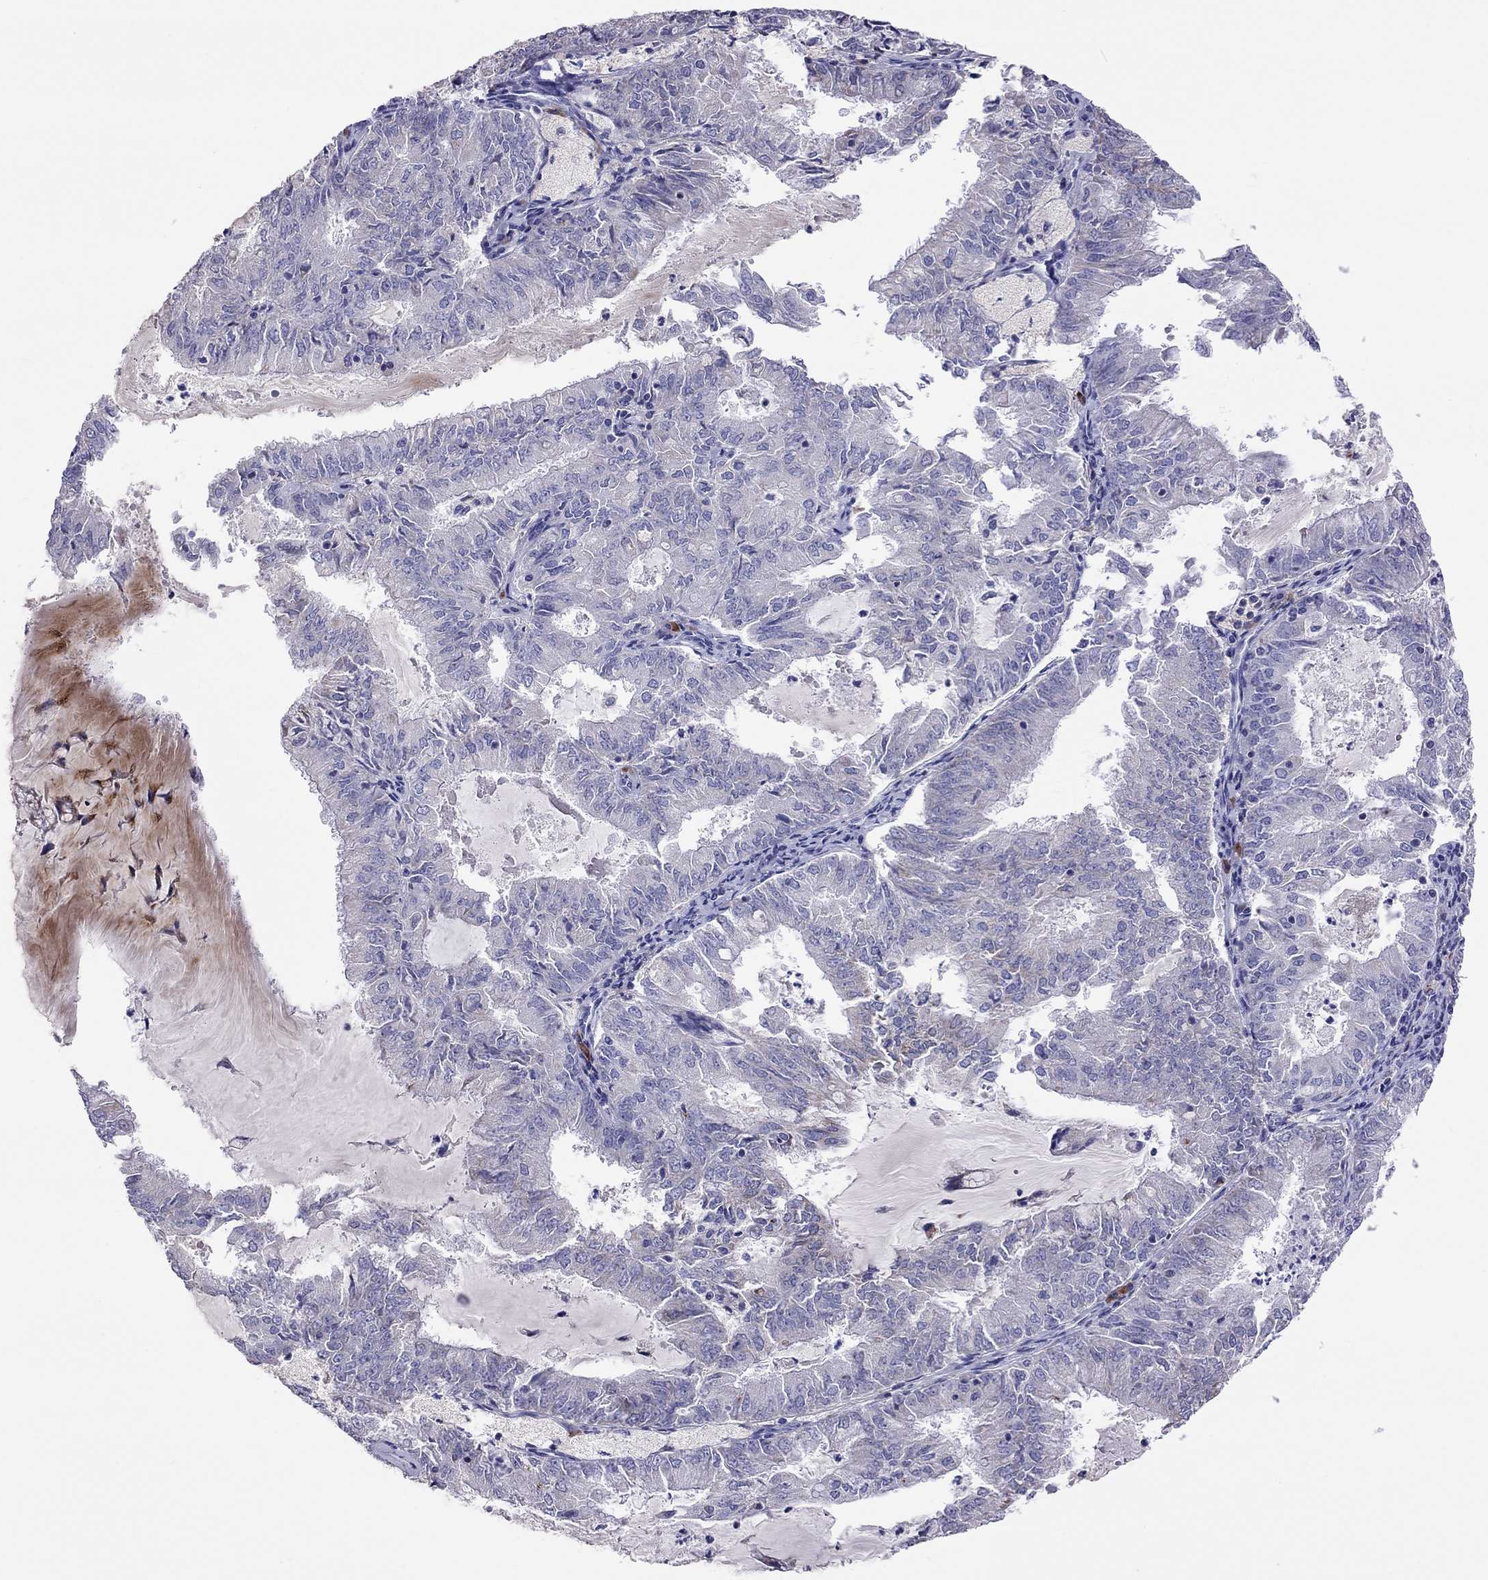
{"staining": {"intensity": "negative", "quantity": "none", "location": "none"}, "tissue": "endometrial cancer", "cell_type": "Tumor cells", "image_type": "cancer", "snomed": [{"axis": "morphology", "description": "Adenocarcinoma, NOS"}, {"axis": "topography", "description": "Endometrium"}], "caption": "Immunohistochemistry (IHC) photomicrograph of human adenocarcinoma (endometrial) stained for a protein (brown), which exhibits no positivity in tumor cells. (DAB (3,3'-diaminobenzidine) immunohistochemistry (IHC) visualized using brightfield microscopy, high magnification).", "gene": "COL9A1", "patient": {"sex": "female", "age": 57}}